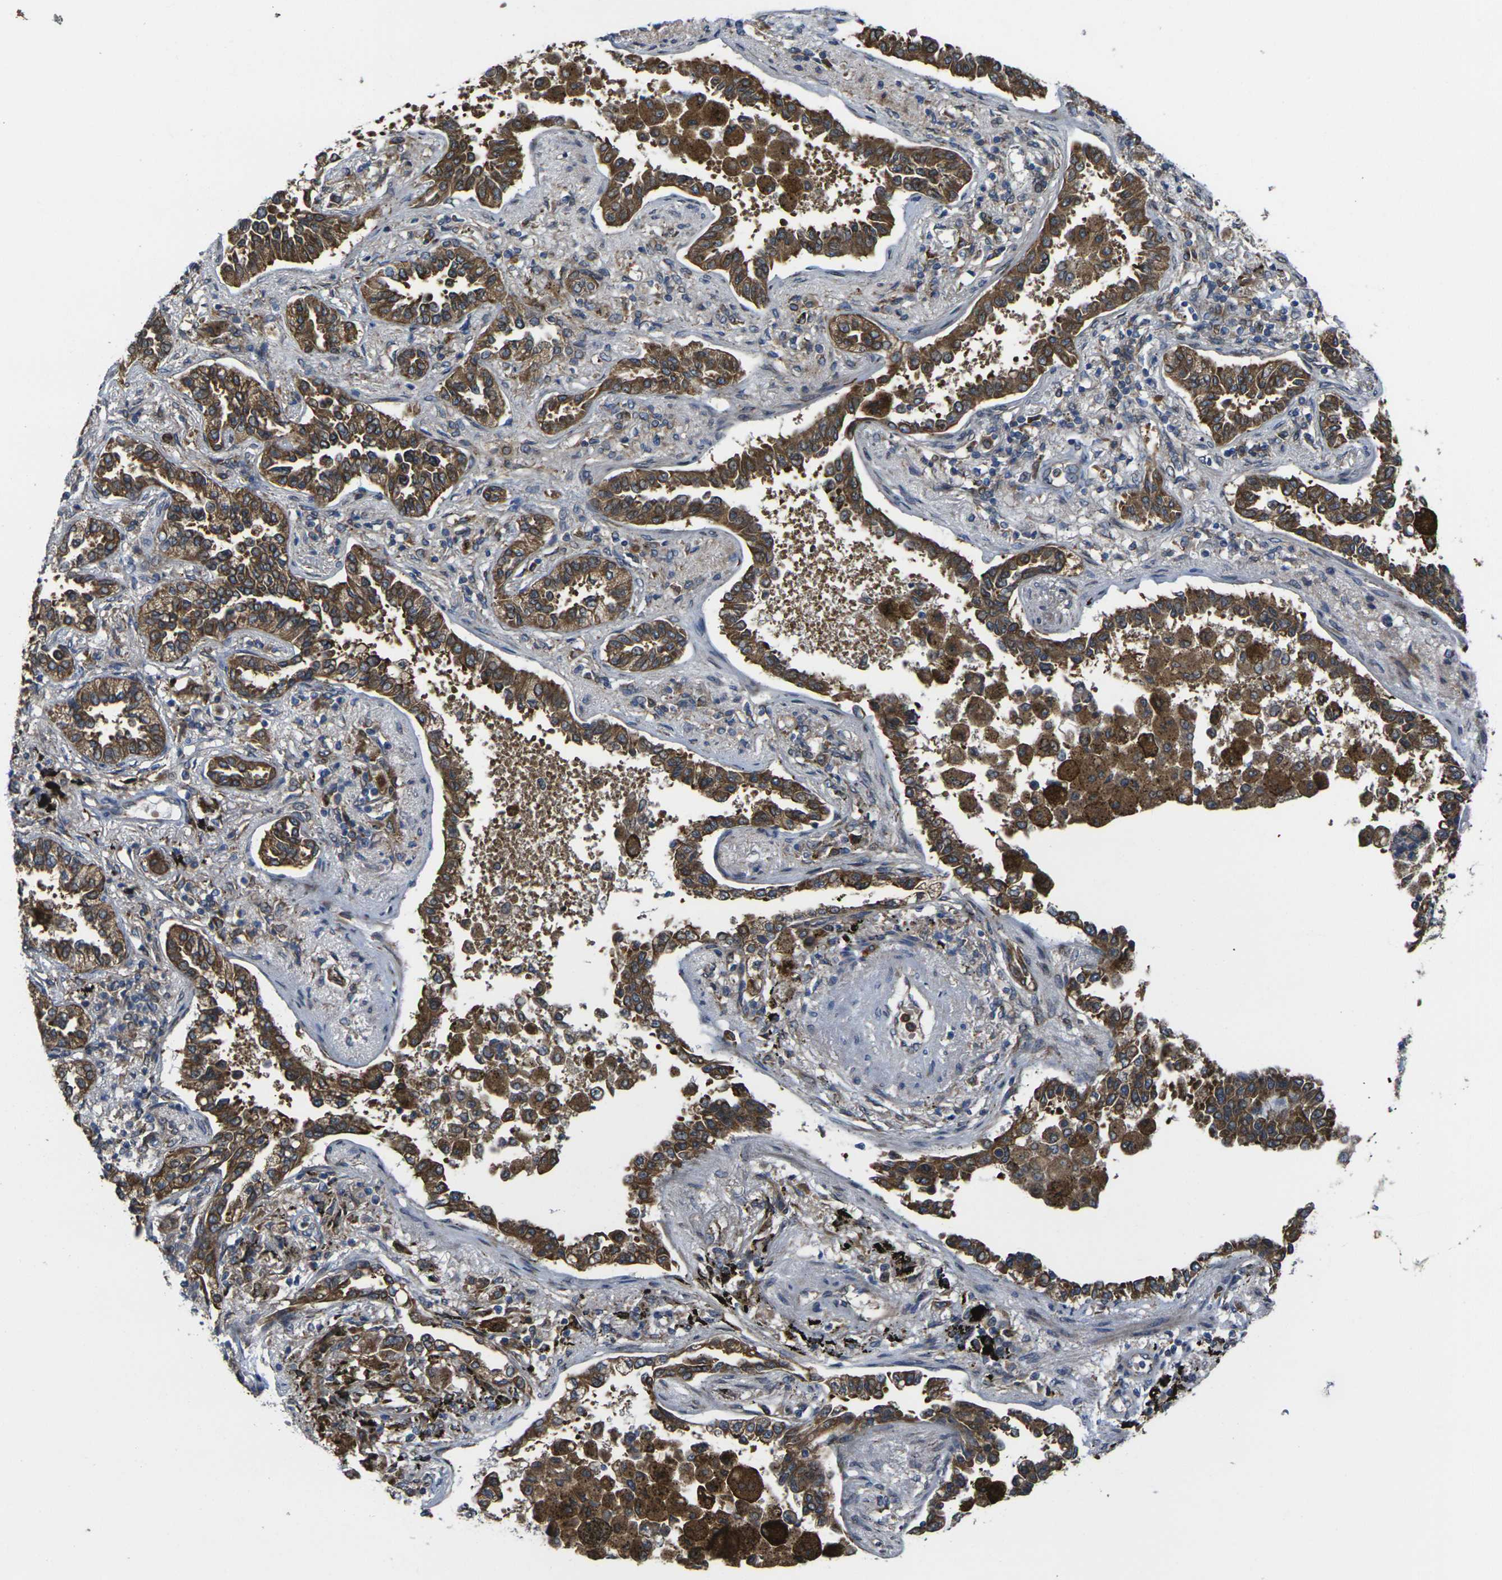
{"staining": {"intensity": "strong", "quantity": ">75%", "location": "cytoplasmic/membranous"}, "tissue": "lung cancer", "cell_type": "Tumor cells", "image_type": "cancer", "snomed": [{"axis": "morphology", "description": "Normal tissue, NOS"}, {"axis": "morphology", "description": "Adenocarcinoma, NOS"}, {"axis": "topography", "description": "Lung"}], "caption": "The histopathology image shows staining of adenocarcinoma (lung), revealing strong cytoplasmic/membranous protein staining (brown color) within tumor cells.", "gene": "FZD1", "patient": {"sex": "male", "age": 59}}